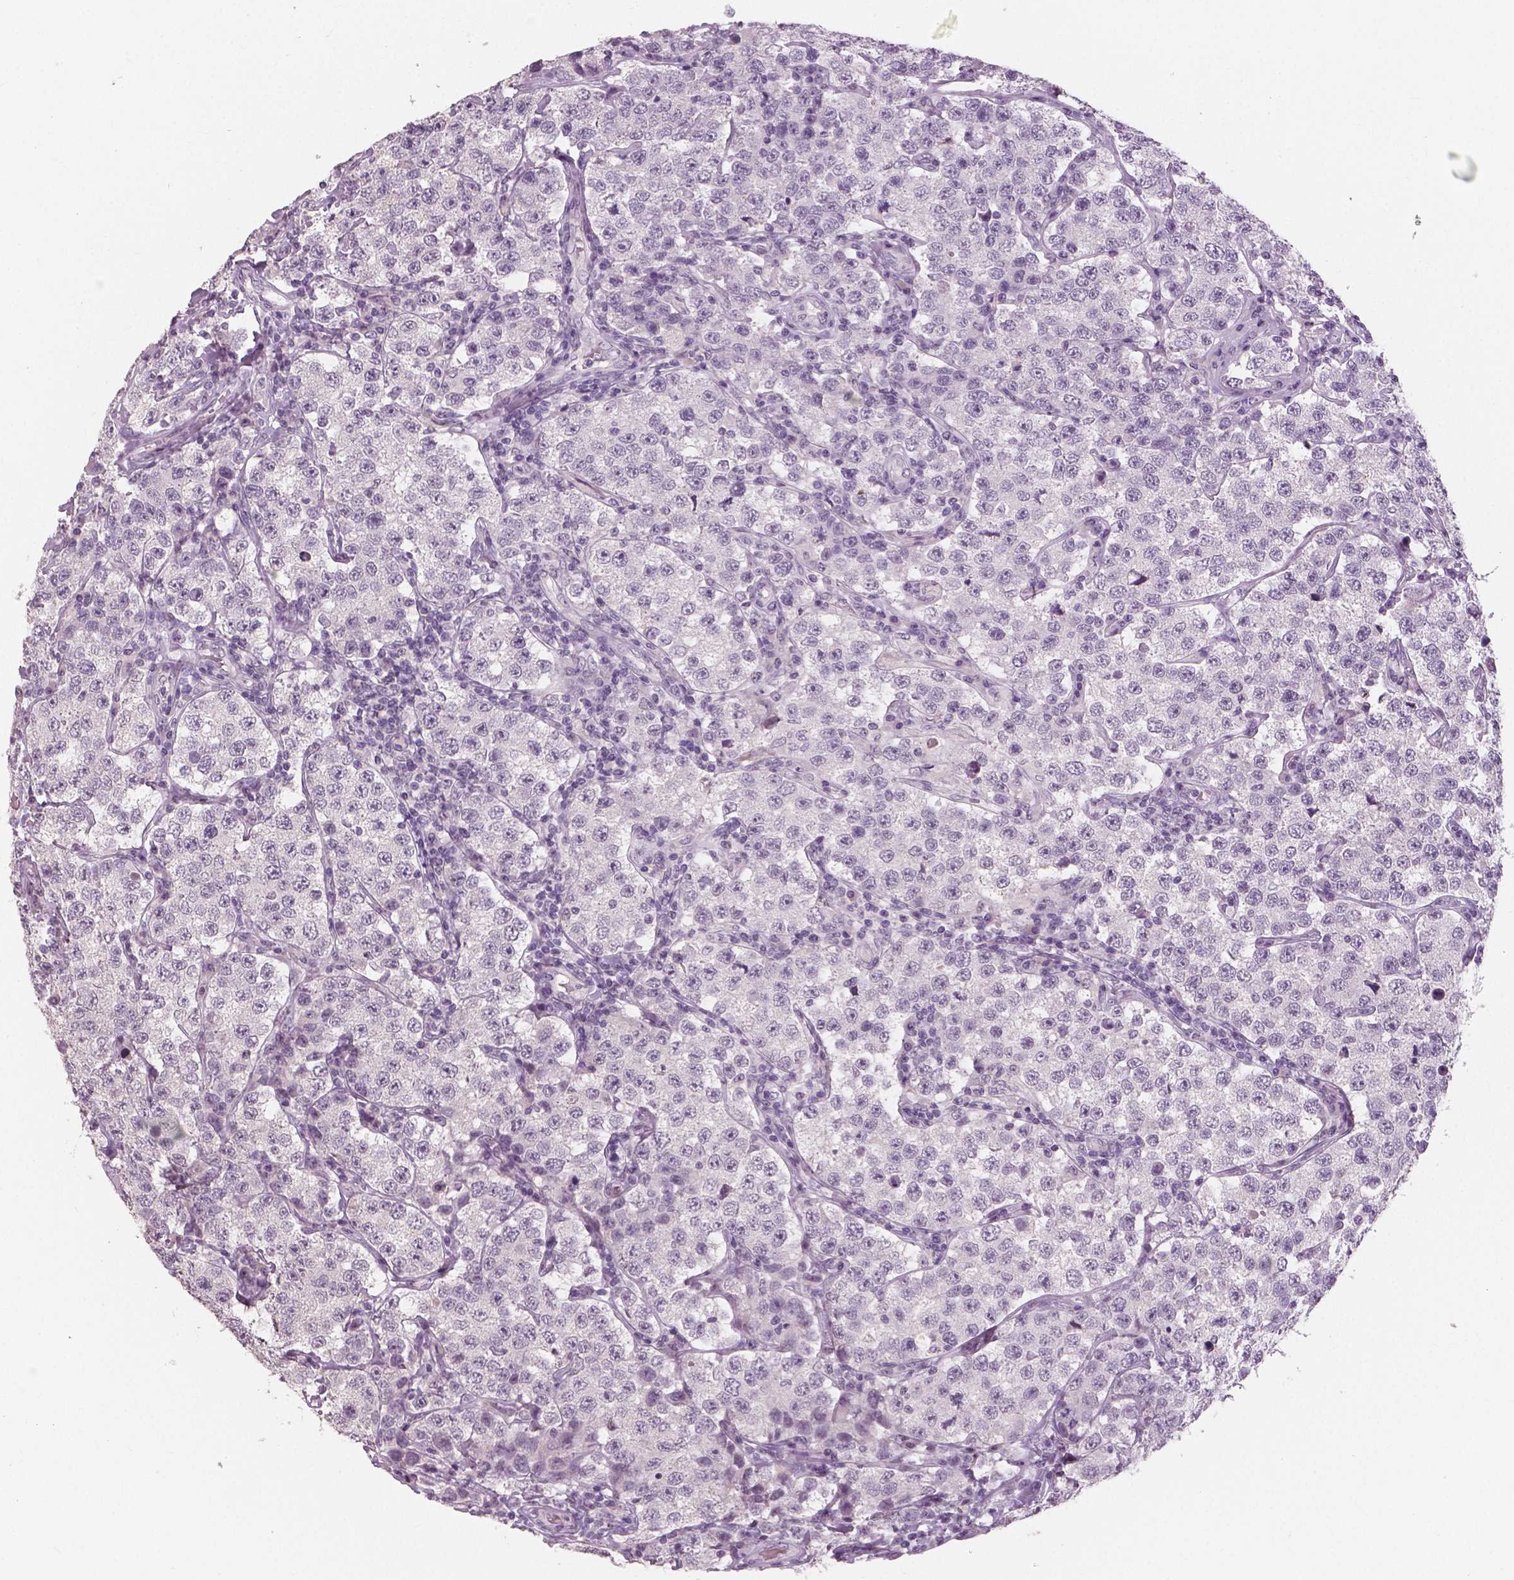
{"staining": {"intensity": "negative", "quantity": "none", "location": "none"}, "tissue": "testis cancer", "cell_type": "Tumor cells", "image_type": "cancer", "snomed": [{"axis": "morphology", "description": "Seminoma, NOS"}, {"axis": "topography", "description": "Testis"}], "caption": "High magnification brightfield microscopy of testis cancer (seminoma) stained with DAB (brown) and counterstained with hematoxylin (blue): tumor cells show no significant expression. (Brightfield microscopy of DAB immunohistochemistry (IHC) at high magnification).", "gene": "NECAB1", "patient": {"sex": "male", "age": 34}}